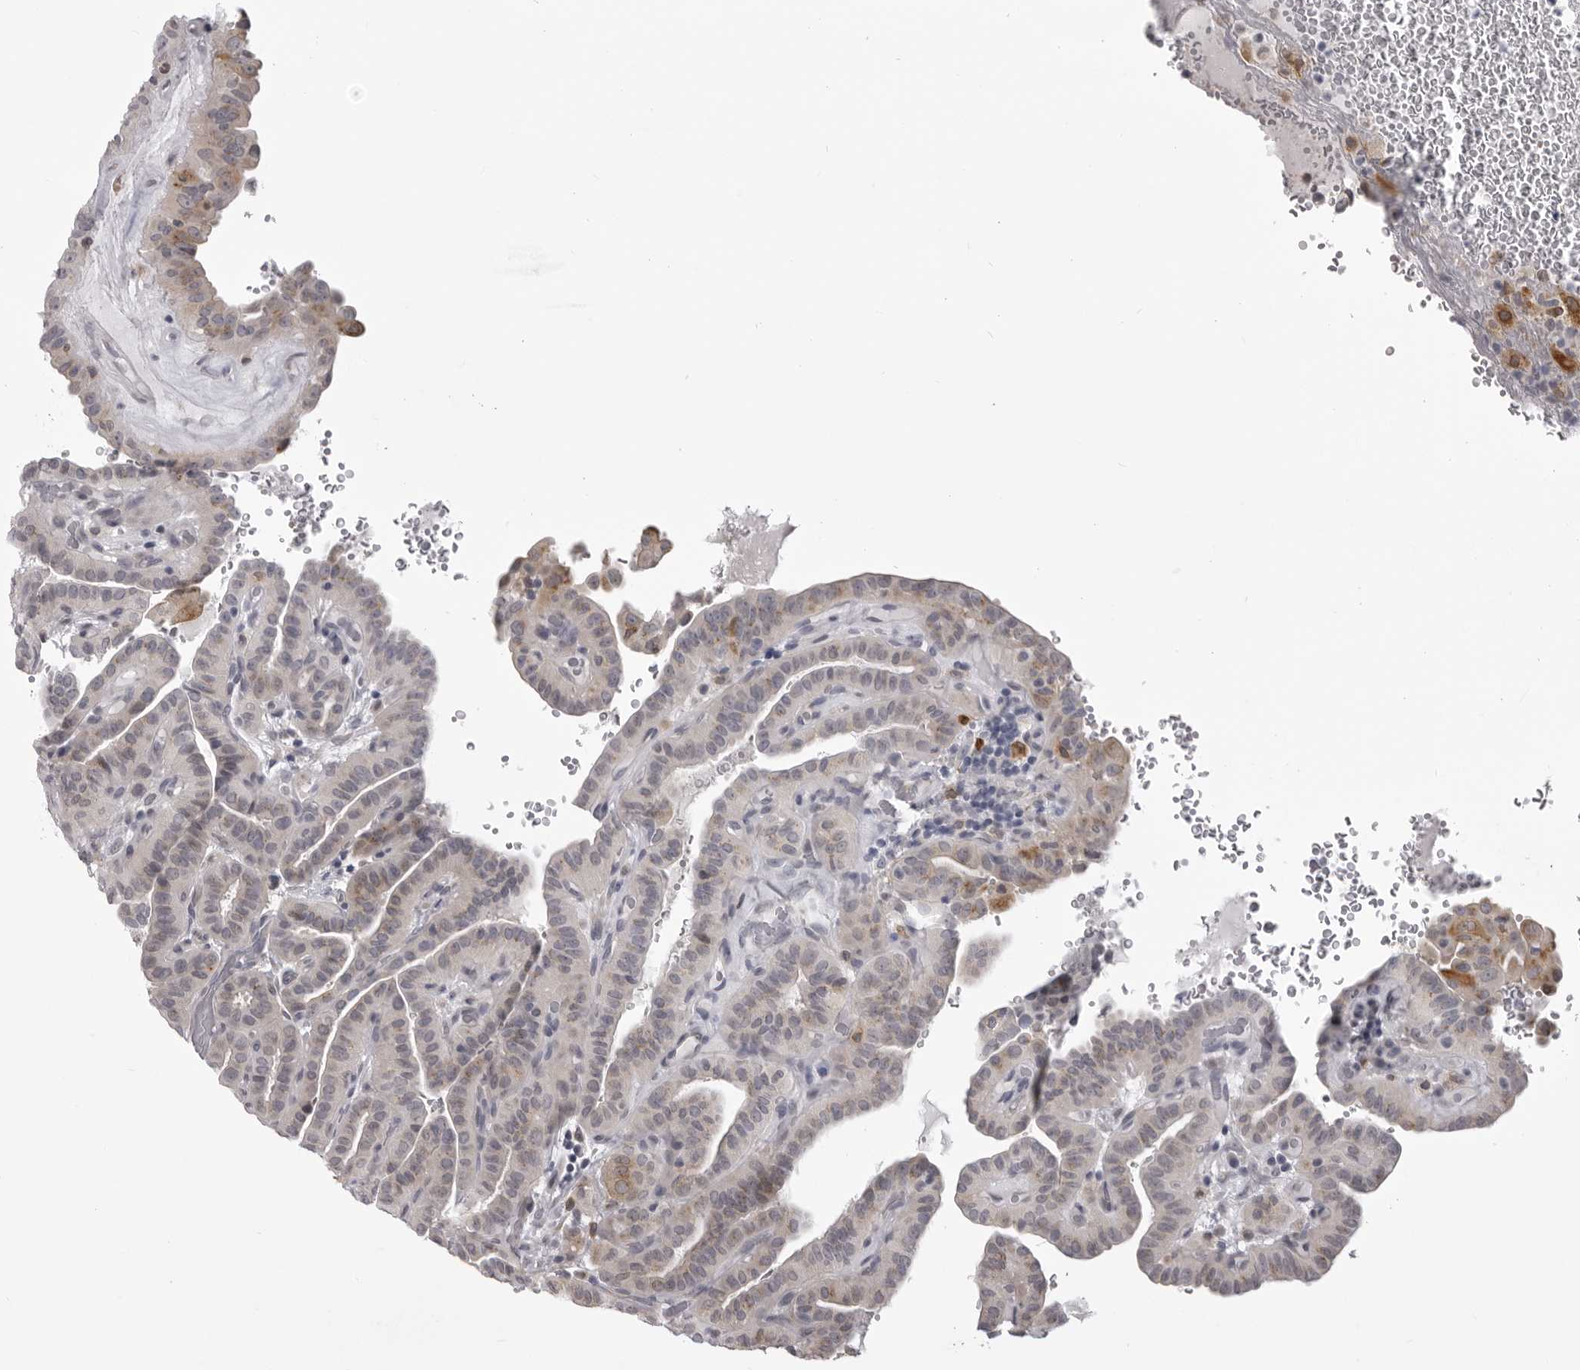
{"staining": {"intensity": "weak", "quantity": "25%-75%", "location": "cytoplasmic/membranous"}, "tissue": "thyroid cancer", "cell_type": "Tumor cells", "image_type": "cancer", "snomed": [{"axis": "morphology", "description": "Papillary adenocarcinoma, NOS"}, {"axis": "topography", "description": "Thyroid gland"}], "caption": "Immunohistochemical staining of human thyroid cancer (papillary adenocarcinoma) demonstrates low levels of weak cytoplasmic/membranous protein expression in approximately 25%-75% of tumor cells.", "gene": "NCEH1", "patient": {"sex": "male", "age": 77}}